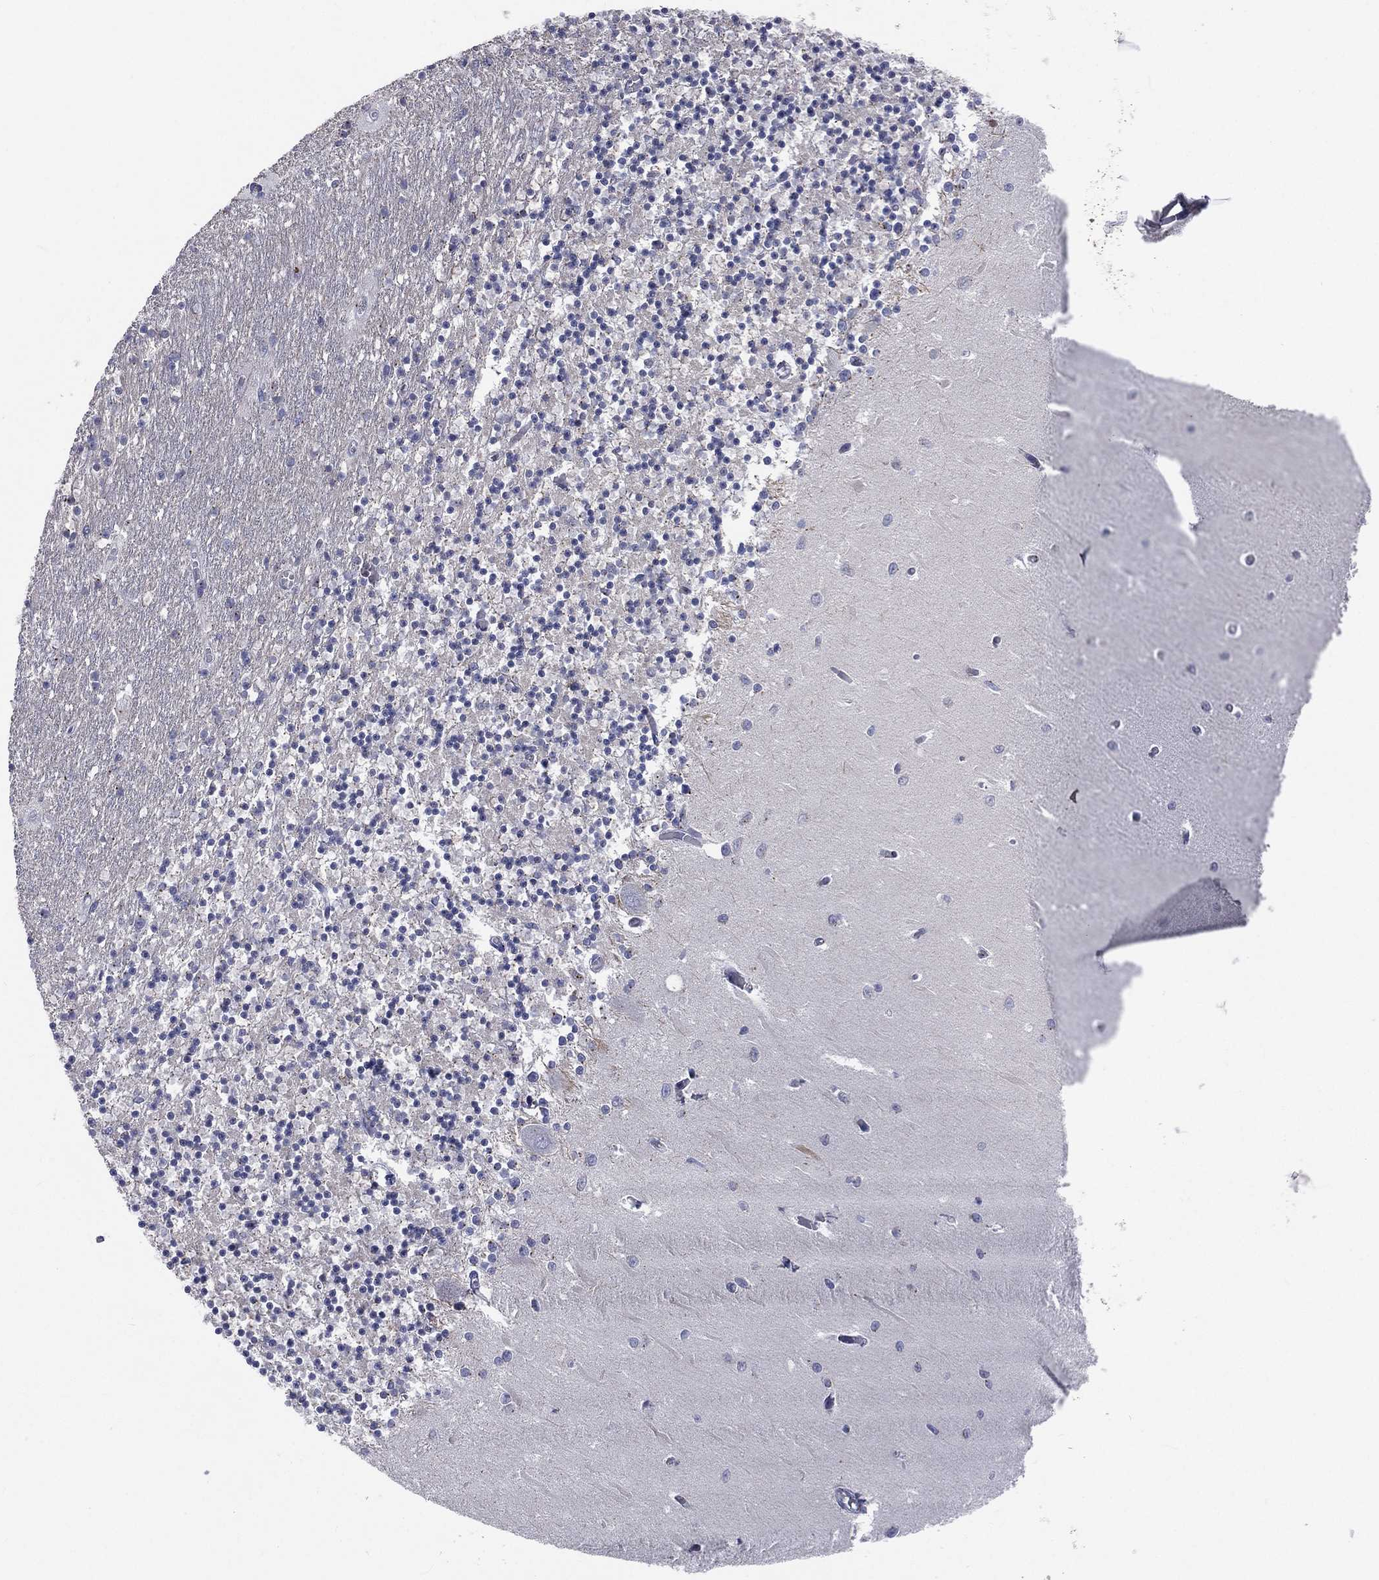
{"staining": {"intensity": "negative", "quantity": "none", "location": "none"}, "tissue": "cerebellum", "cell_type": "Cells in granular layer", "image_type": "normal", "snomed": [{"axis": "morphology", "description": "Normal tissue, NOS"}, {"axis": "topography", "description": "Cerebellum"}], "caption": "Immunohistochemistry of normal cerebellum demonstrates no staining in cells in granular layer.", "gene": "CROCC", "patient": {"sex": "female", "age": 64}}